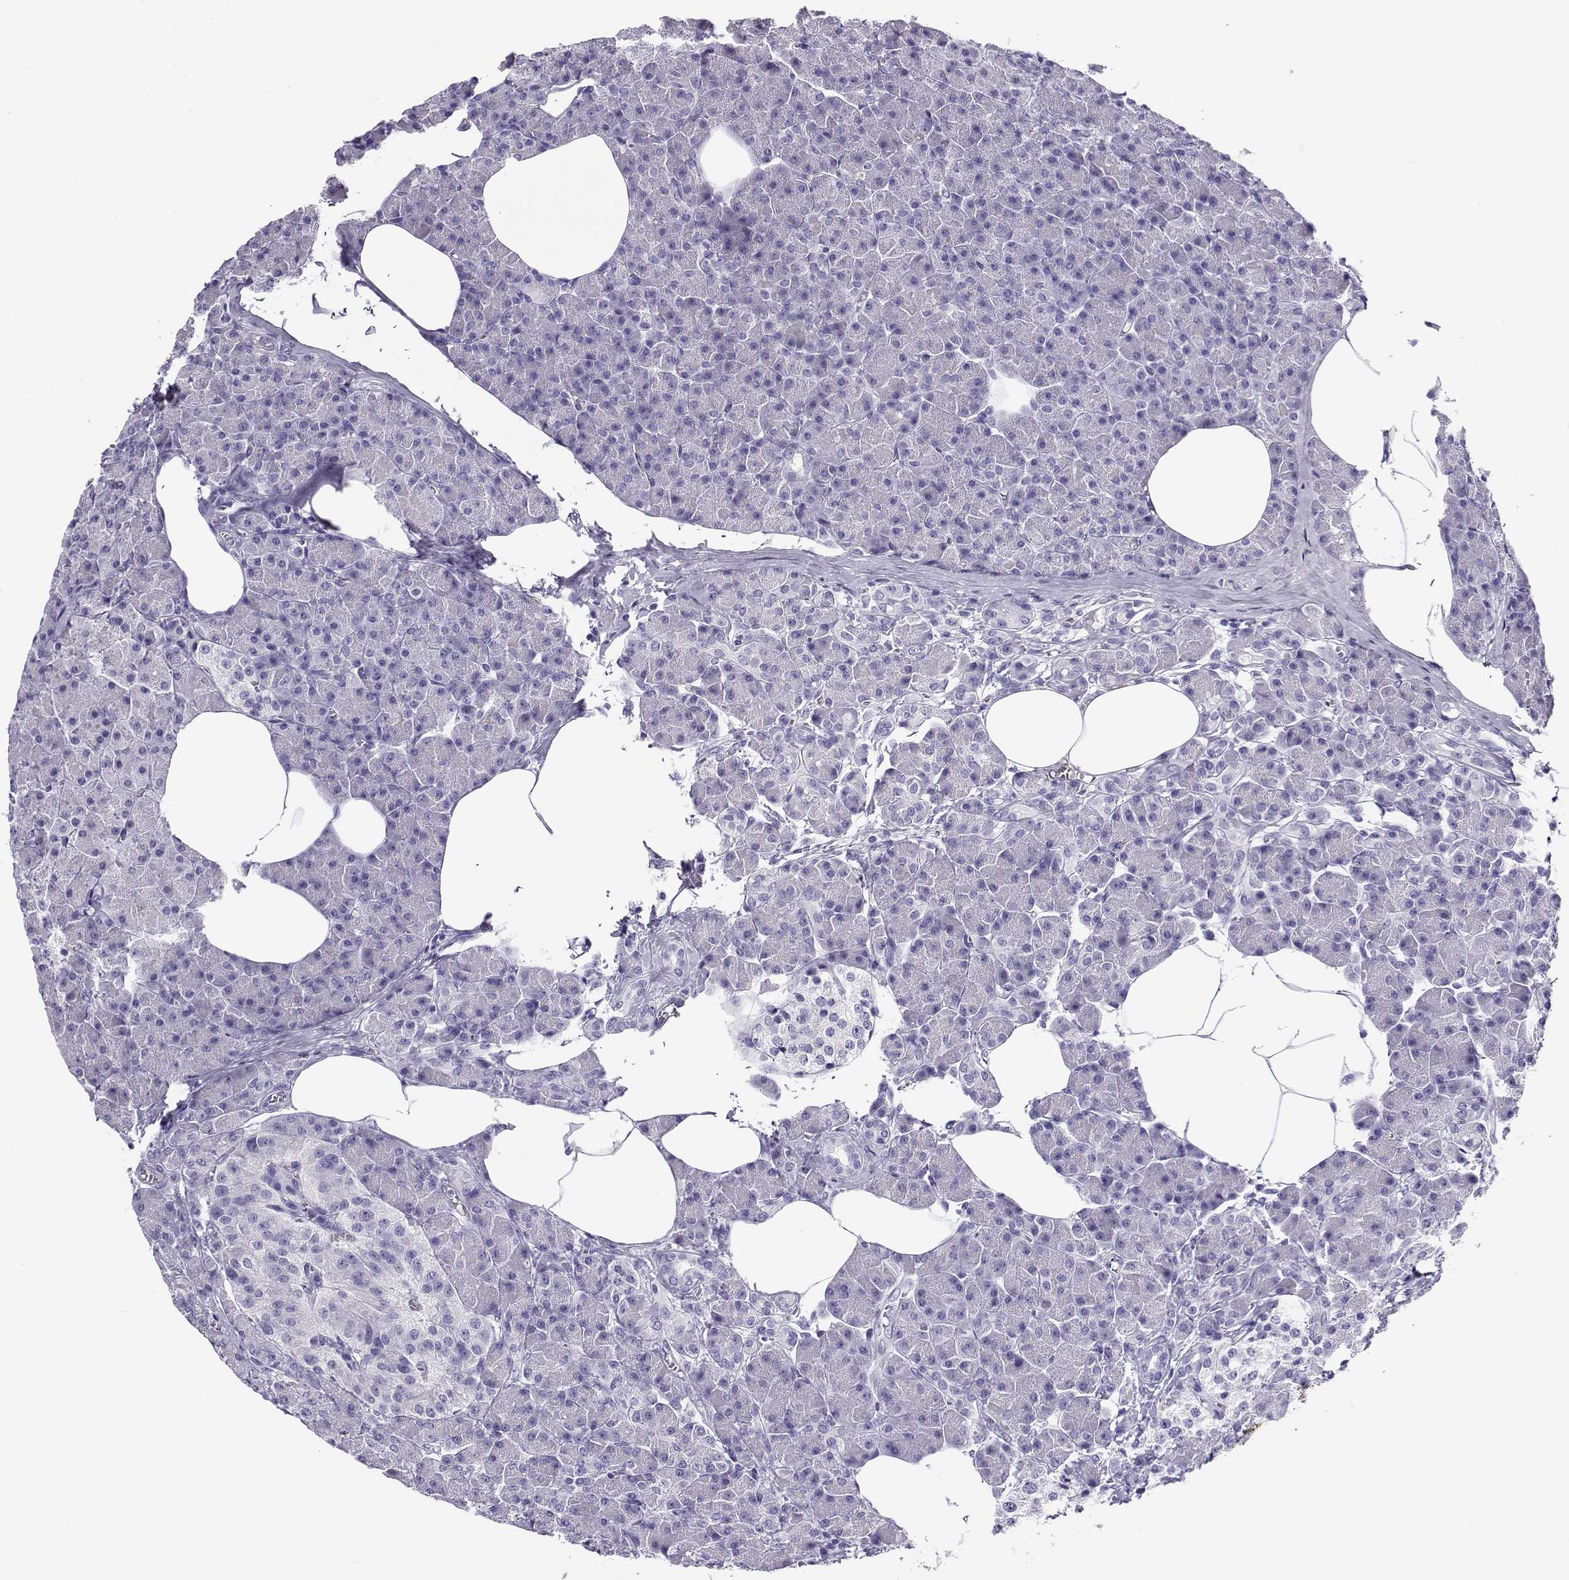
{"staining": {"intensity": "negative", "quantity": "none", "location": "none"}, "tissue": "pancreas", "cell_type": "Exocrine glandular cells", "image_type": "normal", "snomed": [{"axis": "morphology", "description": "Normal tissue, NOS"}, {"axis": "topography", "description": "Pancreas"}], "caption": "High magnification brightfield microscopy of benign pancreas stained with DAB (3,3'-diaminobenzidine) (brown) and counterstained with hematoxylin (blue): exocrine glandular cells show no significant staining. (Stains: DAB immunohistochemistry (IHC) with hematoxylin counter stain, Microscopy: brightfield microscopy at high magnification).", "gene": "CABS1", "patient": {"sex": "female", "age": 45}}